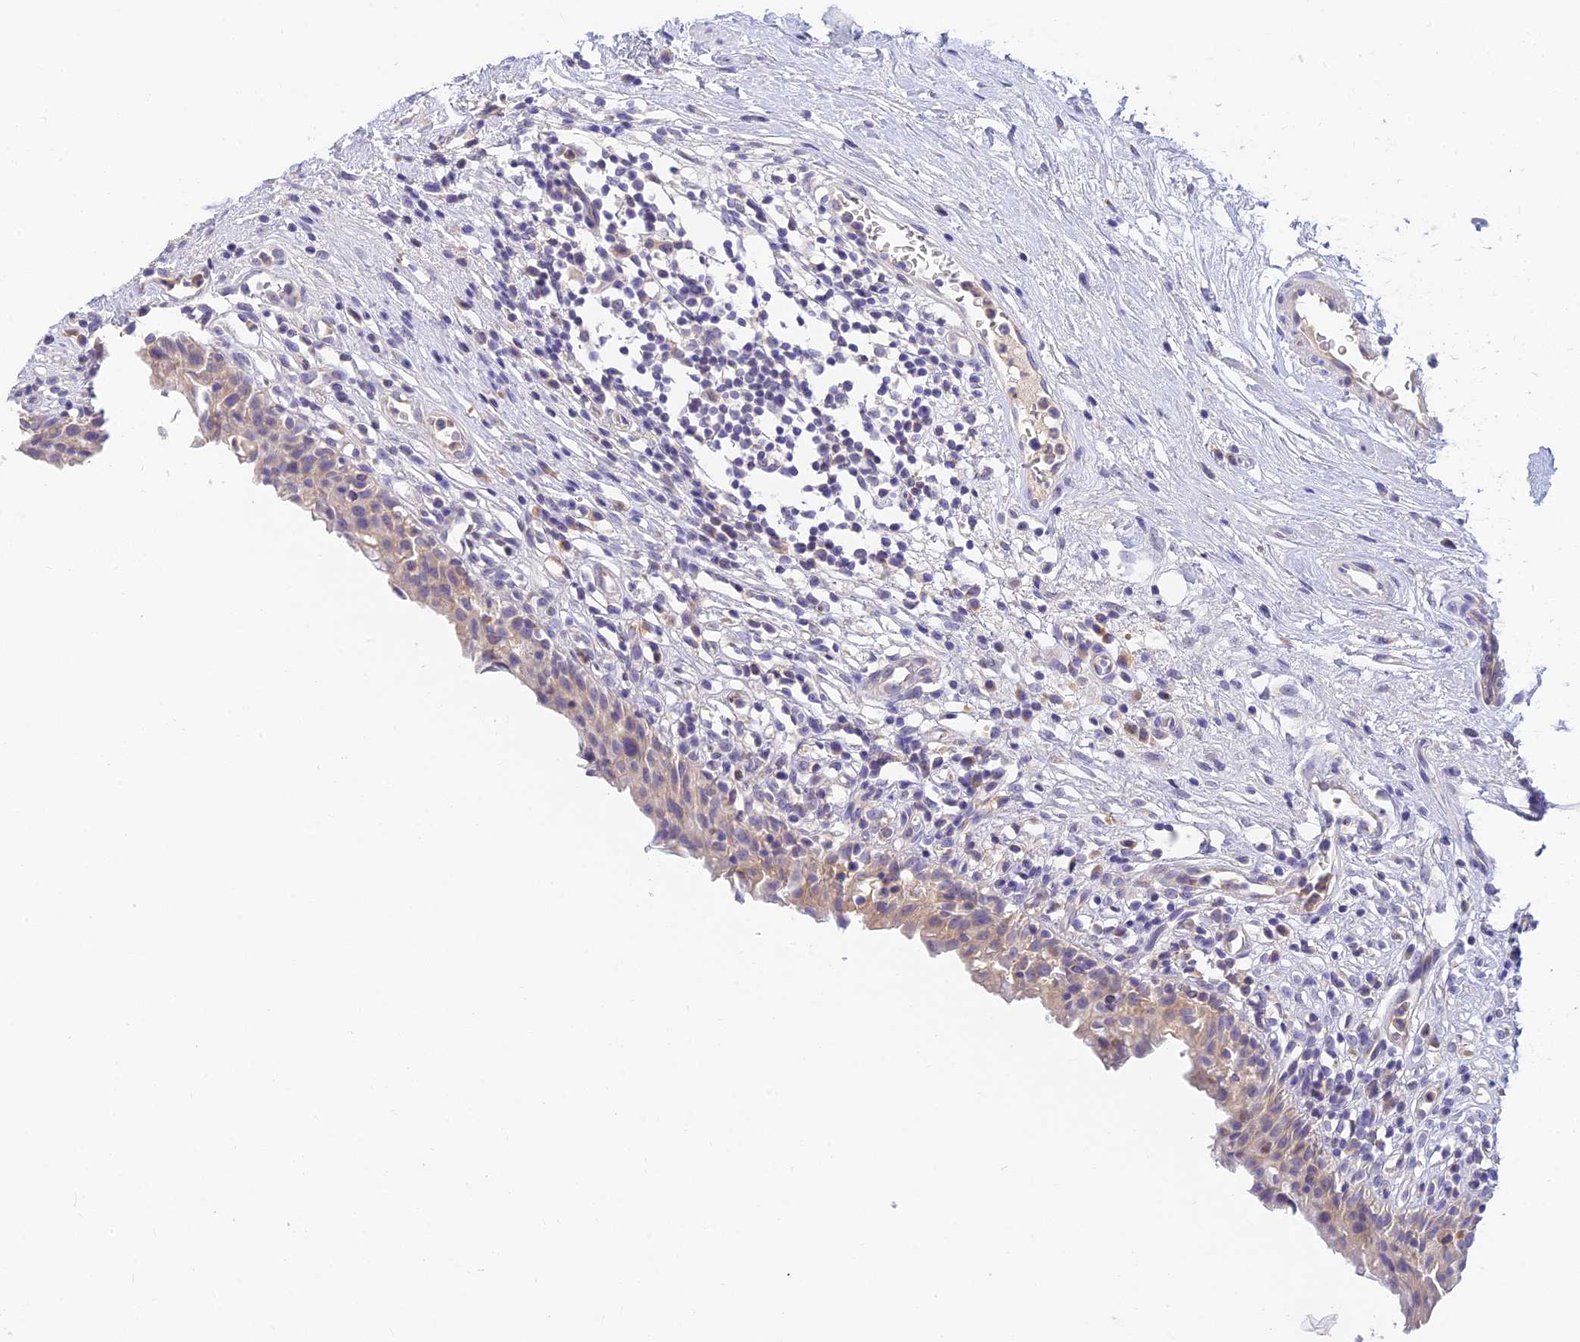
{"staining": {"intensity": "weak", "quantity": "25%-75%", "location": "cytoplasmic/membranous"}, "tissue": "urinary bladder", "cell_type": "Urothelial cells", "image_type": "normal", "snomed": [{"axis": "morphology", "description": "Normal tissue, NOS"}, {"axis": "morphology", "description": "Inflammation, NOS"}, {"axis": "topography", "description": "Urinary bladder"}], "caption": "Immunohistochemistry staining of benign urinary bladder, which reveals low levels of weak cytoplasmic/membranous staining in about 25%-75% of urothelial cells indicating weak cytoplasmic/membranous protein expression. The staining was performed using DAB (brown) for protein detection and nuclei were counterstained in hematoxylin (blue).", "gene": "INTS13", "patient": {"sex": "male", "age": 63}}